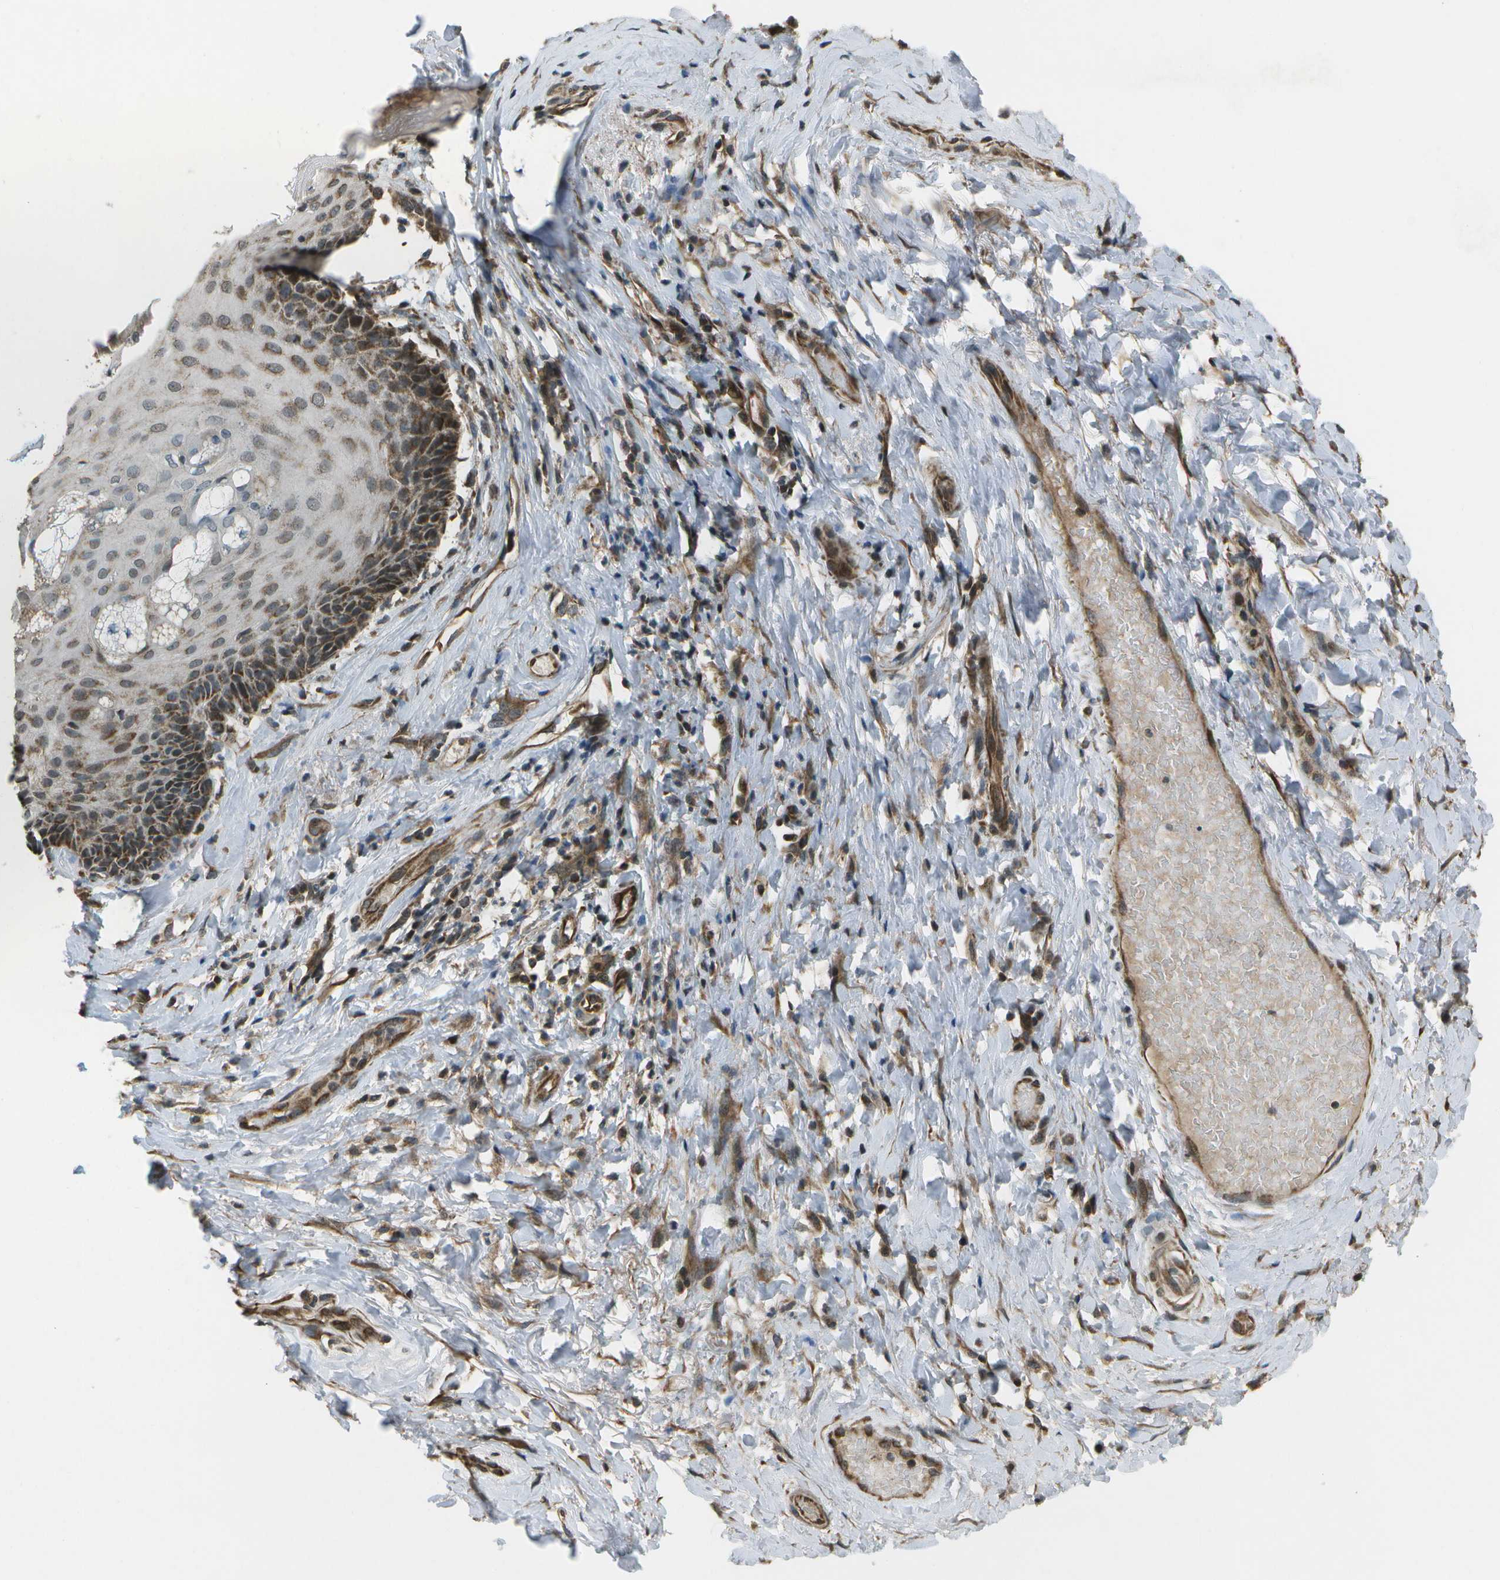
{"staining": {"intensity": "moderate", "quantity": "<25%", "location": "cytoplasmic/membranous,nuclear"}, "tissue": "skin", "cell_type": "Epidermal cells", "image_type": "normal", "snomed": [{"axis": "morphology", "description": "Normal tissue, NOS"}, {"axis": "topography", "description": "Anal"}], "caption": "The histopathology image displays staining of unremarkable skin, revealing moderate cytoplasmic/membranous,nuclear protein expression (brown color) within epidermal cells. (DAB IHC with brightfield microscopy, high magnification).", "gene": "EIF2AK1", "patient": {"sex": "male", "age": 69}}